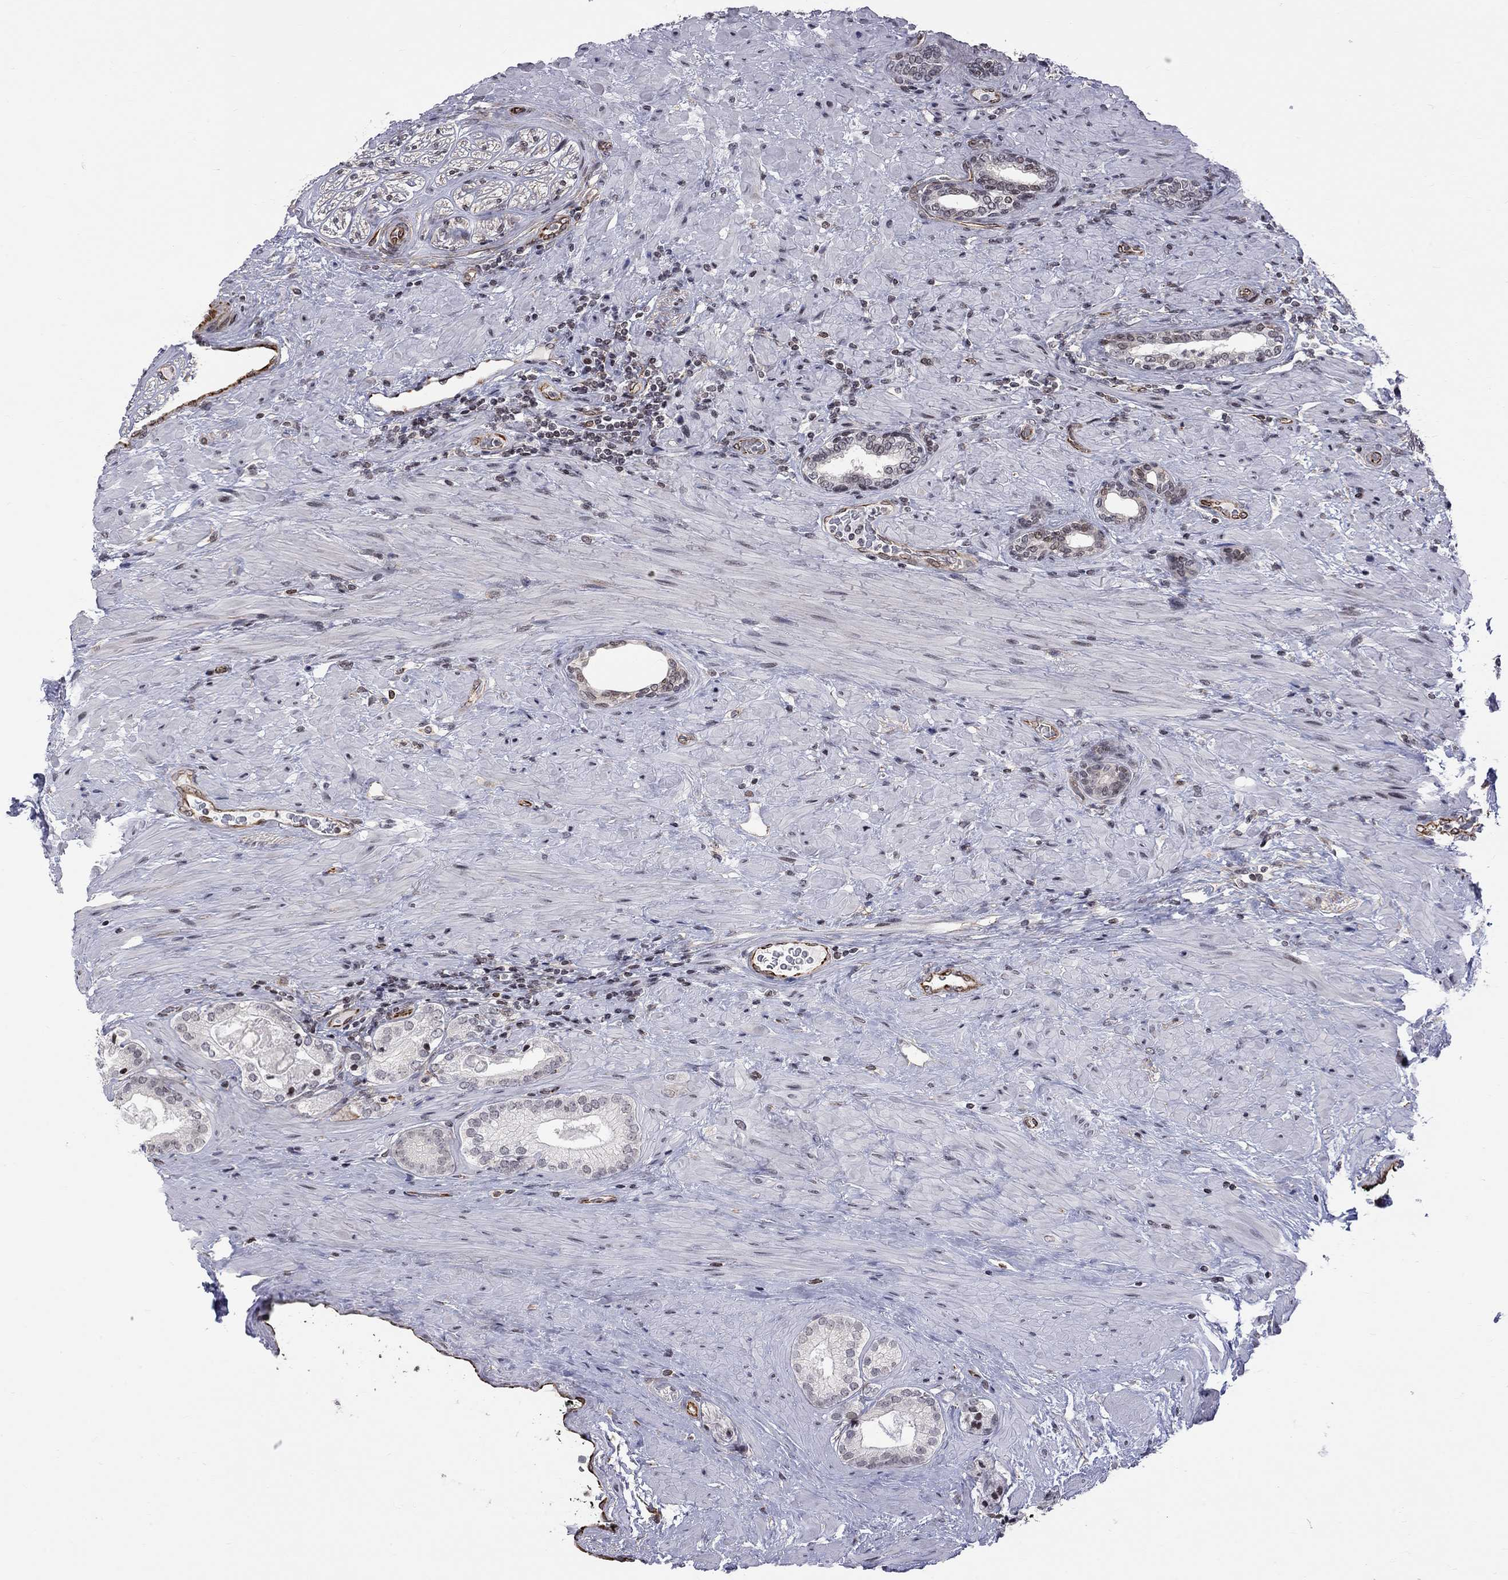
{"staining": {"intensity": "negative", "quantity": "none", "location": "none"}, "tissue": "prostate cancer", "cell_type": "Tumor cells", "image_type": "cancer", "snomed": [{"axis": "morphology", "description": "Adenocarcinoma, Low grade"}, {"axis": "topography", "description": "Prostate and seminal vesicle, NOS"}], "caption": "The IHC histopathology image has no significant expression in tumor cells of prostate adenocarcinoma (low-grade) tissue.", "gene": "MTNR1B", "patient": {"sex": "male", "age": 61}}